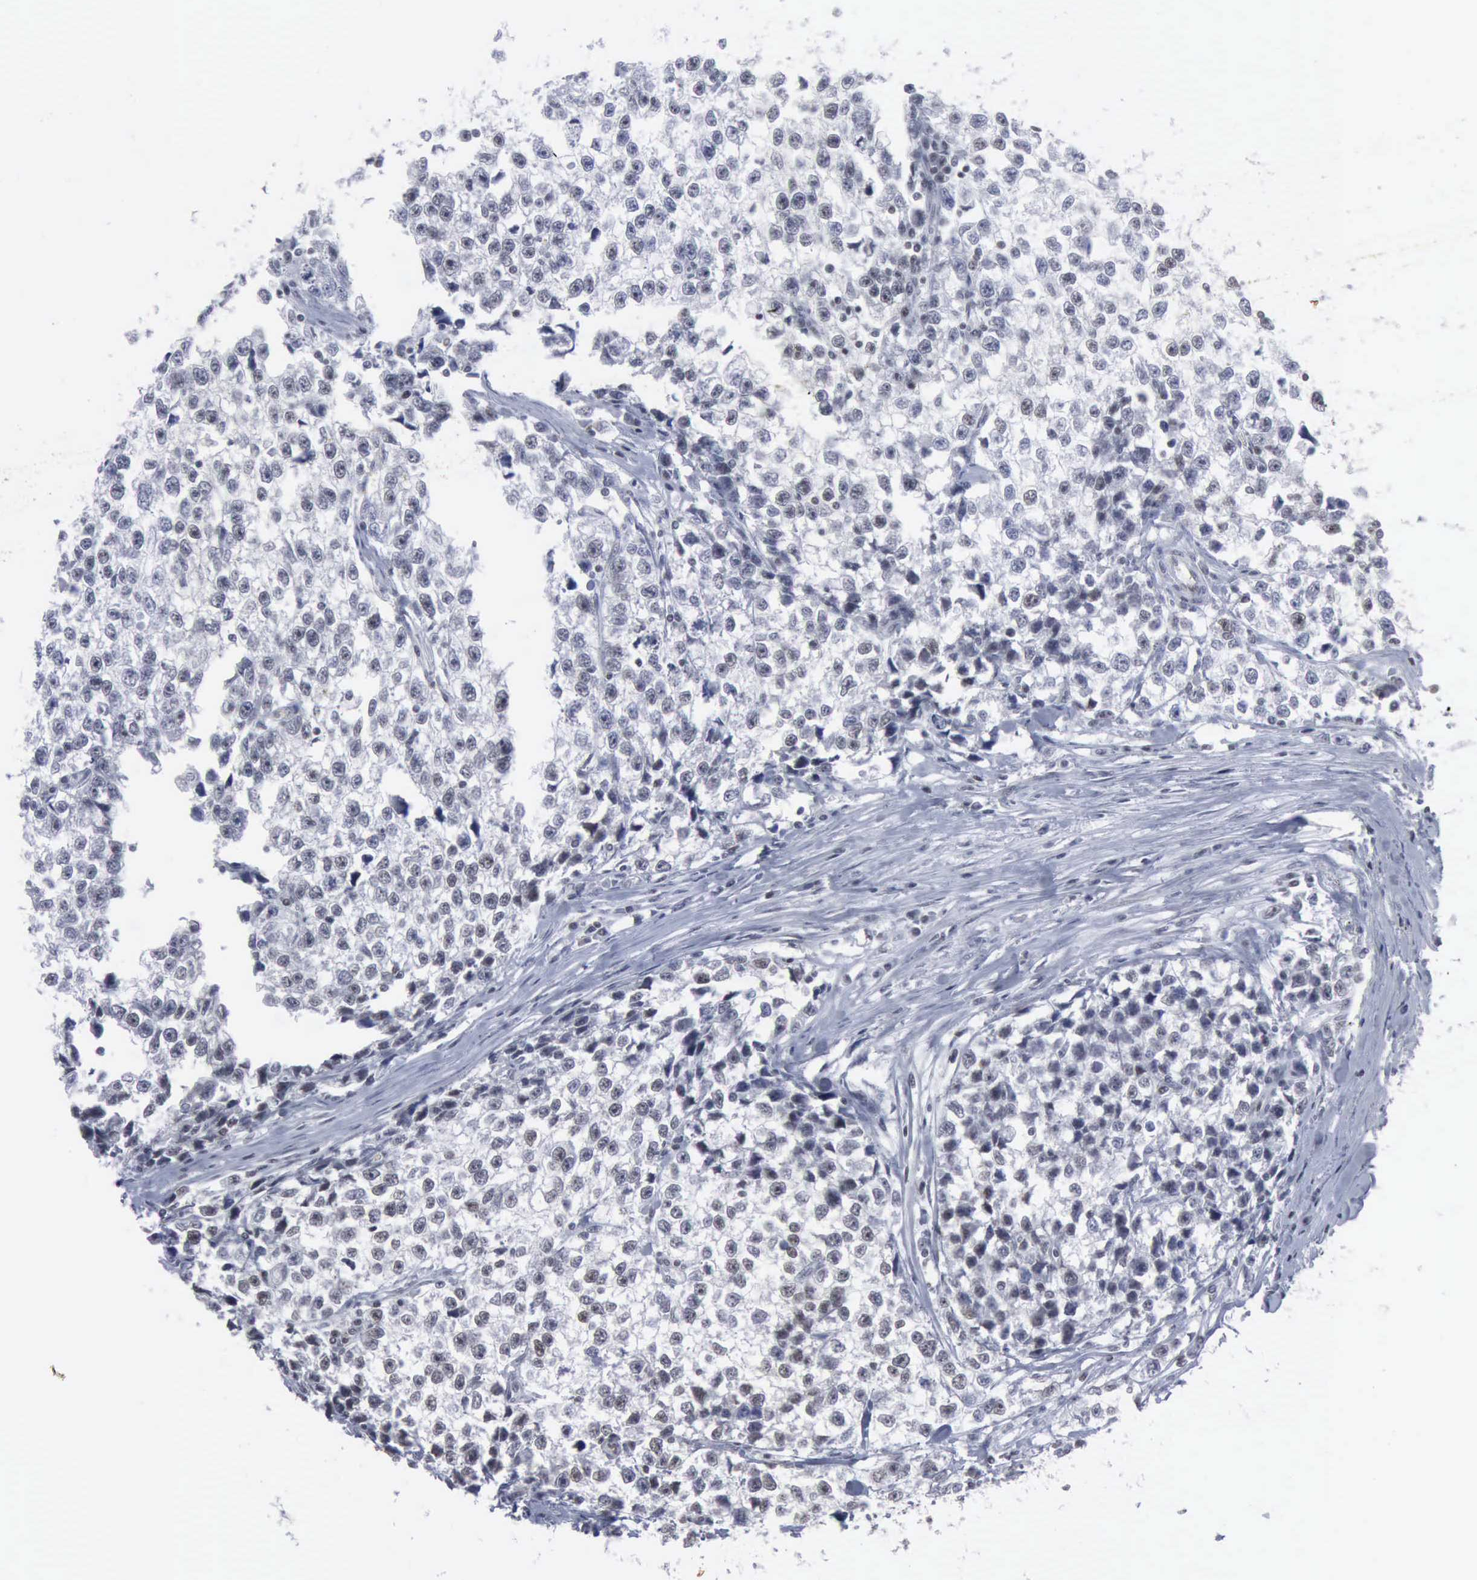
{"staining": {"intensity": "moderate", "quantity": "25%-75%", "location": "nuclear"}, "tissue": "testis cancer", "cell_type": "Tumor cells", "image_type": "cancer", "snomed": [{"axis": "morphology", "description": "Seminoma, NOS"}, {"axis": "morphology", "description": "Carcinoma, Embryonal, NOS"}, {"axis": "topography", "description": "Testis"}], "caption": "Protein analysis of testis cancer tissue reveals moderate nuclear expression in about 25%-75% of tumor cells. The staining was performed using DAB, with brown indicating positive protein expression. Nuclei are stained blue with hematoxylin.", "gene": "XPA", "patient": {"sex": "male", "age": 30}}